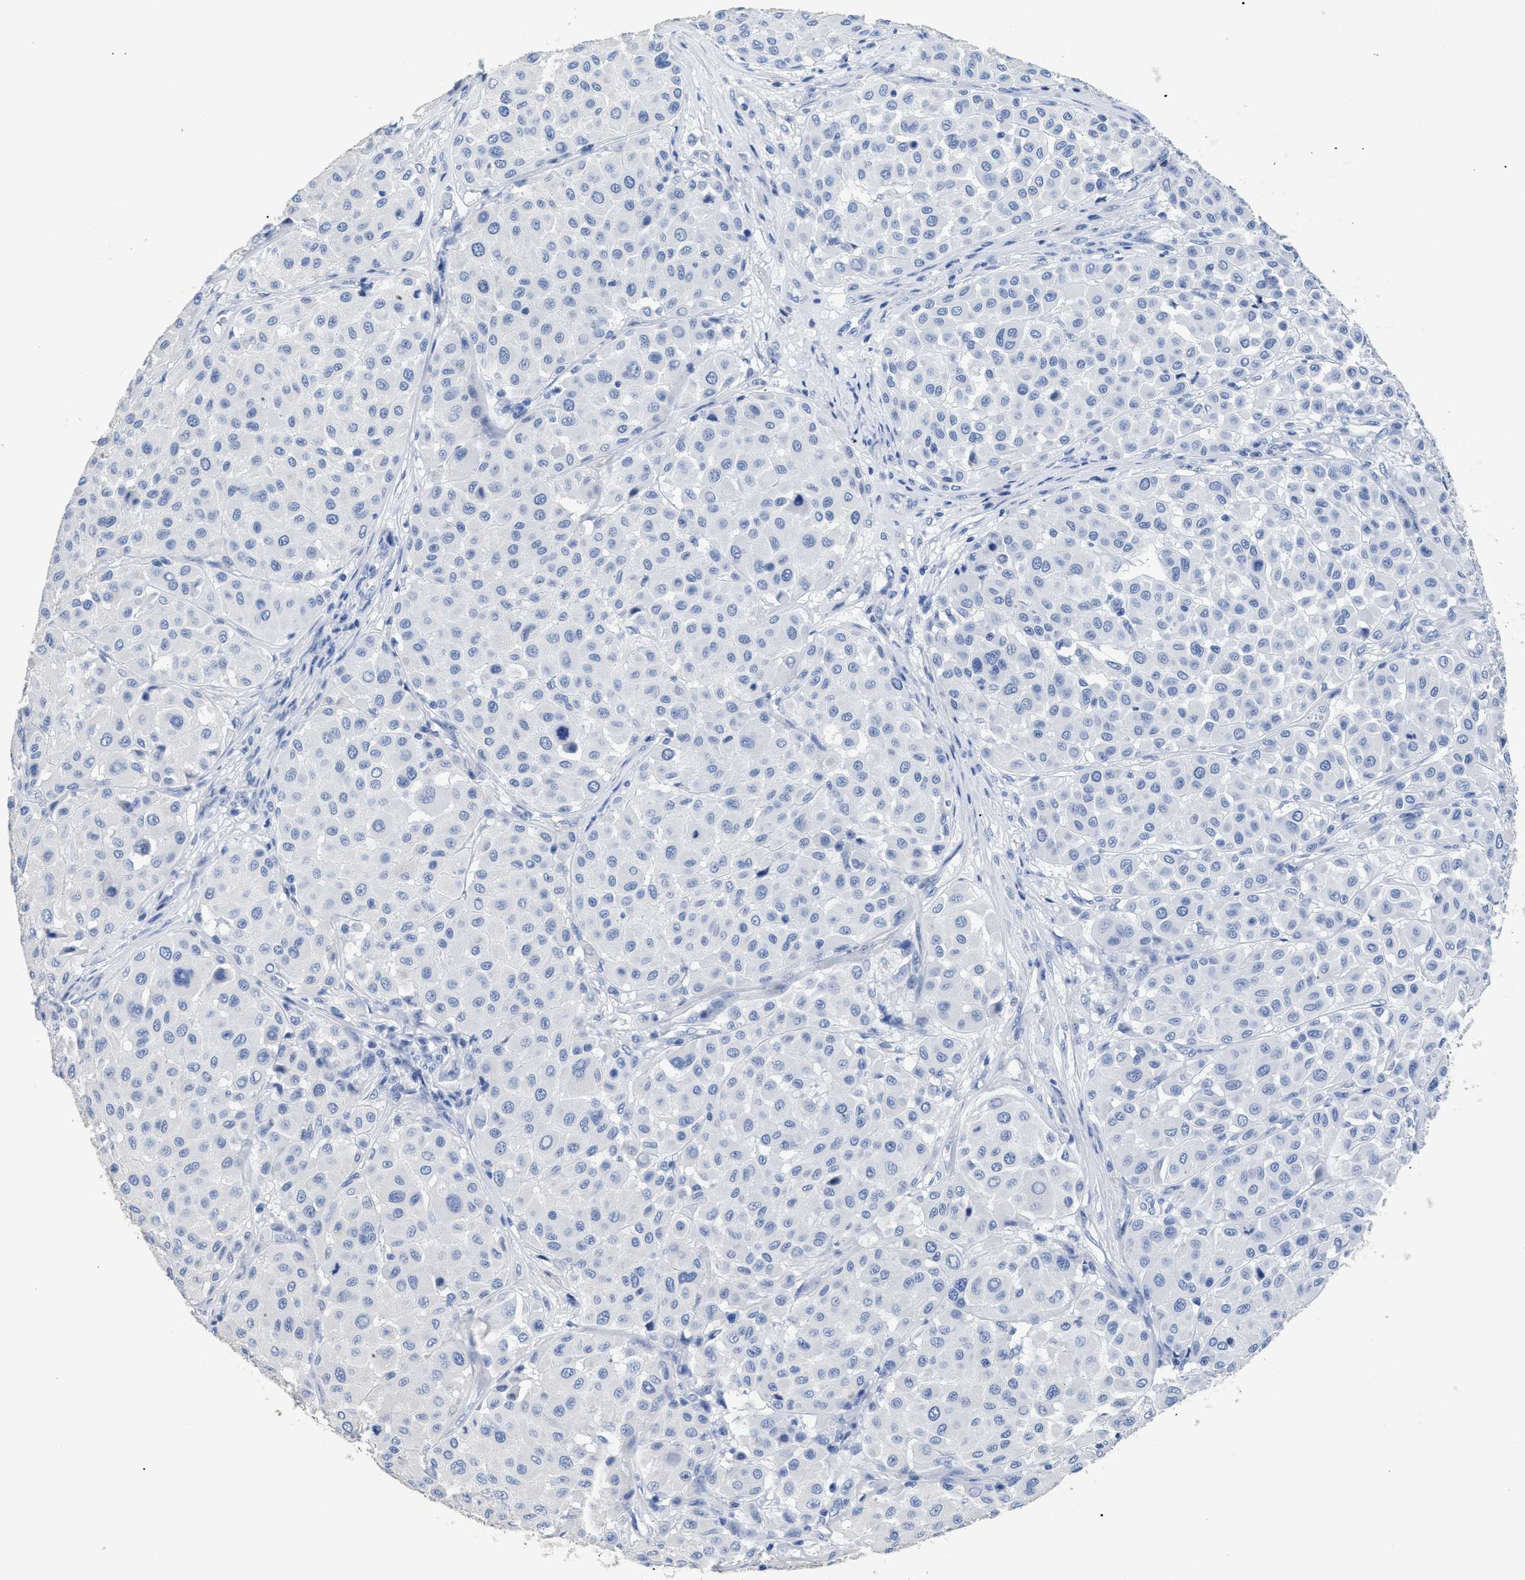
{"staining": {"intensity": "negative", "quantity": "none", "location": "none"}, "tissue": "melanoma", "cell_type": "Tumor cells", "image_type": "cancer", "snomed": [{"axis": "morphology", "description": "Malignant melanoma, Metastatic site"}, {"axis": "topography", "description": "Soft tissue"}], "caption": "IHC histopathology image of neoplastic tissue: human malignant melanoma (metastatic site) stained with DAB reveals no significant protein staining in tumor cells.", "gene": "DLC1", "patient": {"sex": "male", "age": 41}}